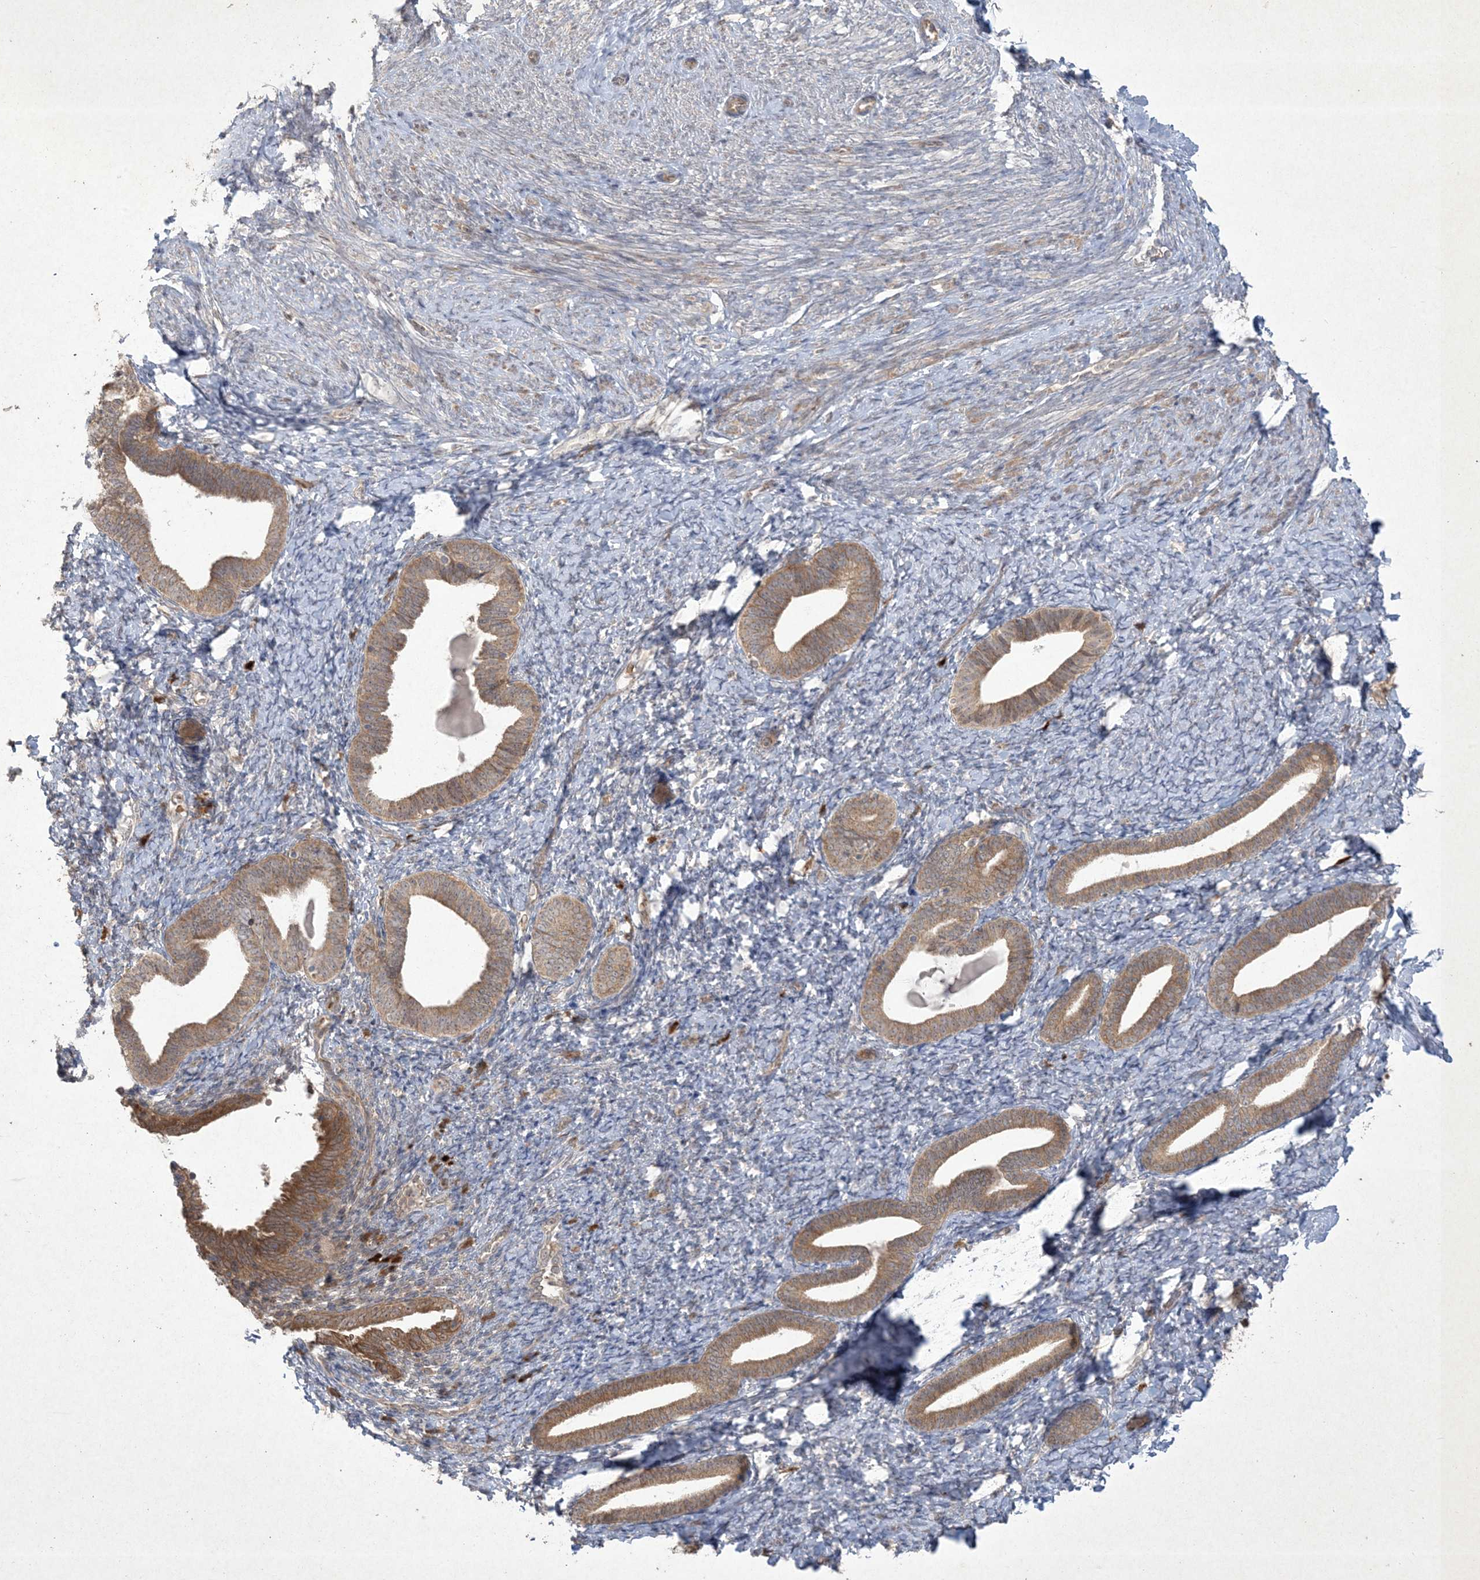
{"staining": {"intensity": "negative", "quantity": "none", "location": "none"}, "tissue": "endometrium", "cell_type": "Cells in endometrial stroma", "image_type": "normal", "snomed": [{"axis": "morphology", "description": "Normal tissue, NOS"}, {"axis": "topography", "description": "Endometrium"}], "caption": "High power microscopy image of an IHC histopathology image of normal endometrium, revealing no significant staining in cells in endometrial stroma. (DAB (3,3'-diaminobenzidine) immunohistochemistry (IHC) visualized using brightfield microscopy, high magnification).", "gene": "NRBP2", "patient": {"sex": "female", "age": 72}}